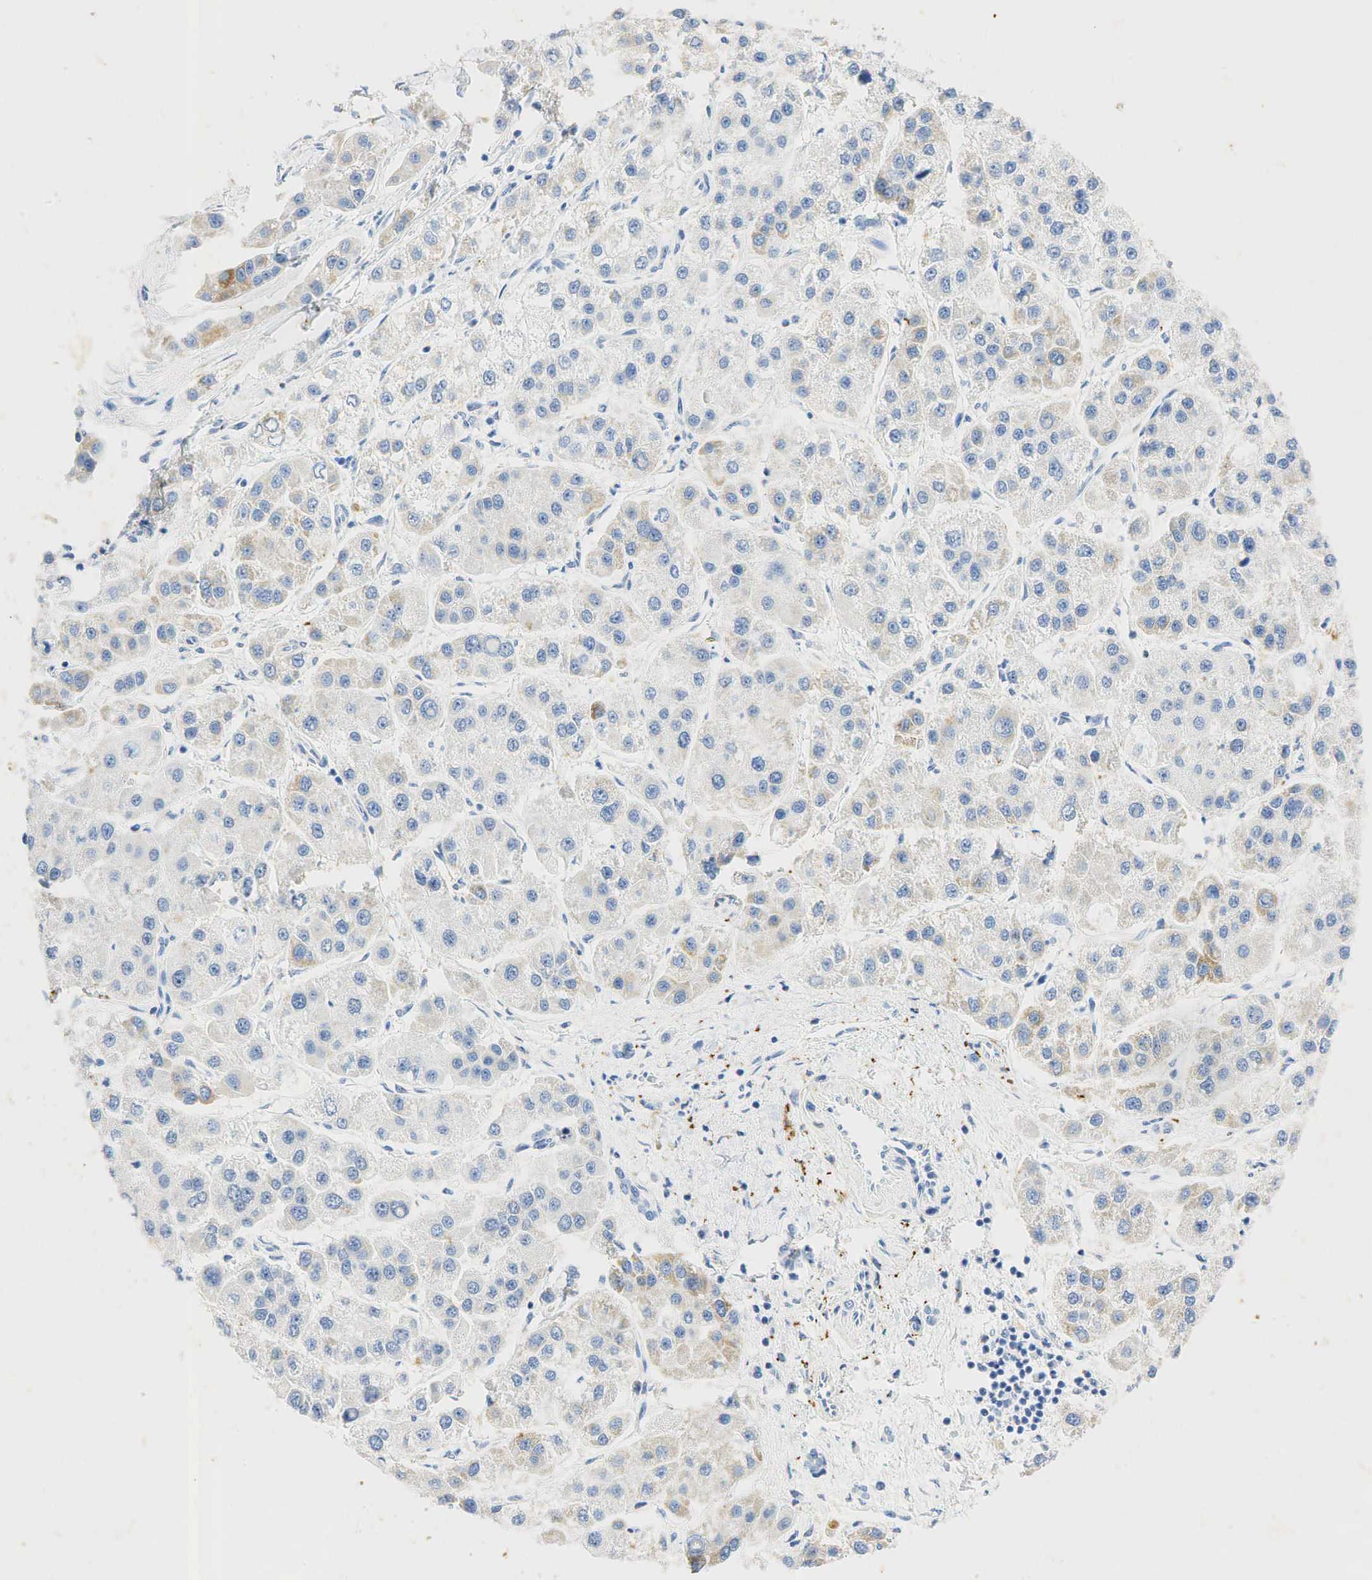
{"staining": {"intensity": "weak", "quantity": "<25%", "location": "cytoplasmic/membranous"}, "tissue": "liver cancer", "cell_type": "Tumor cells", "image_type": "cancer", "snomed": [{"axis": "morphology", "description": "Carcinoma, Hepatocellular, NOS"}, {"axis": "topography", "description": "Liver"}], "caption": "Liver cancer was stained to show a protein in brown. There is no significant positivity in tumor cells. (Stains: DAB (3,3'-diaminobenzidine) immunohistochemistry with hematoxylin counter stain, Microscopy: brightfield microscopy at high magnification).", "gene": "SYP", "patient": {"sex": "female", "age": 85}}